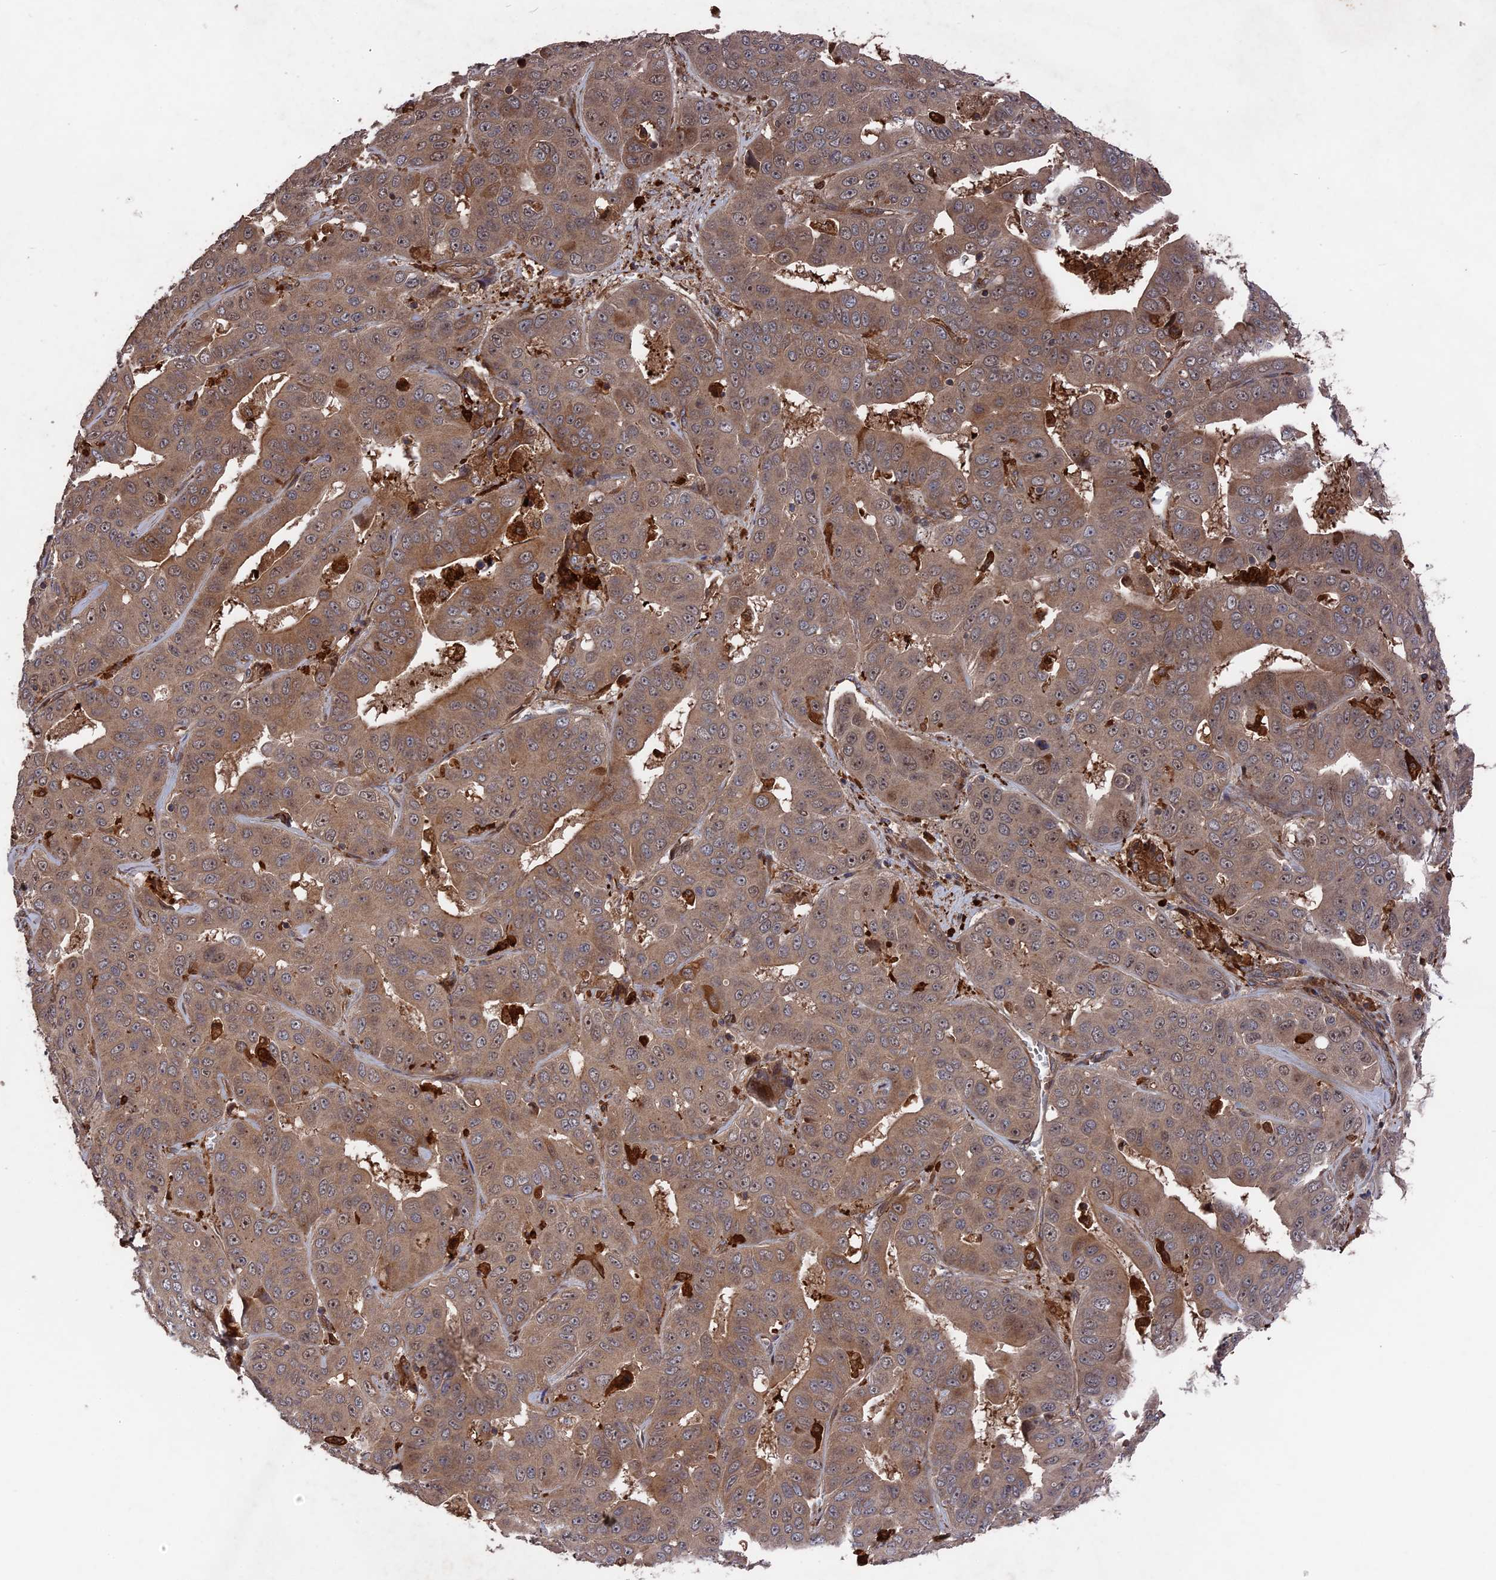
{"staining": {"intensity": "moderate", "quantity": ">75%", "location": "cytoplasmic/membranous"}, "tissue": "liver cancer", "cell_type": "Tumor cells", "image_type": "cancer", "snomed": [{"axis": "morphology", "description": "Cholangiocarcinoma"}, {"axis": "topography", "description": "Liver"}], "caption": "Human cholangiocarcinoma (liver) stained with a protein marker exhibits moderate staining in tumor cells.", "gene": "DEF8", "patient": {"sex": "female", "age": 52}}